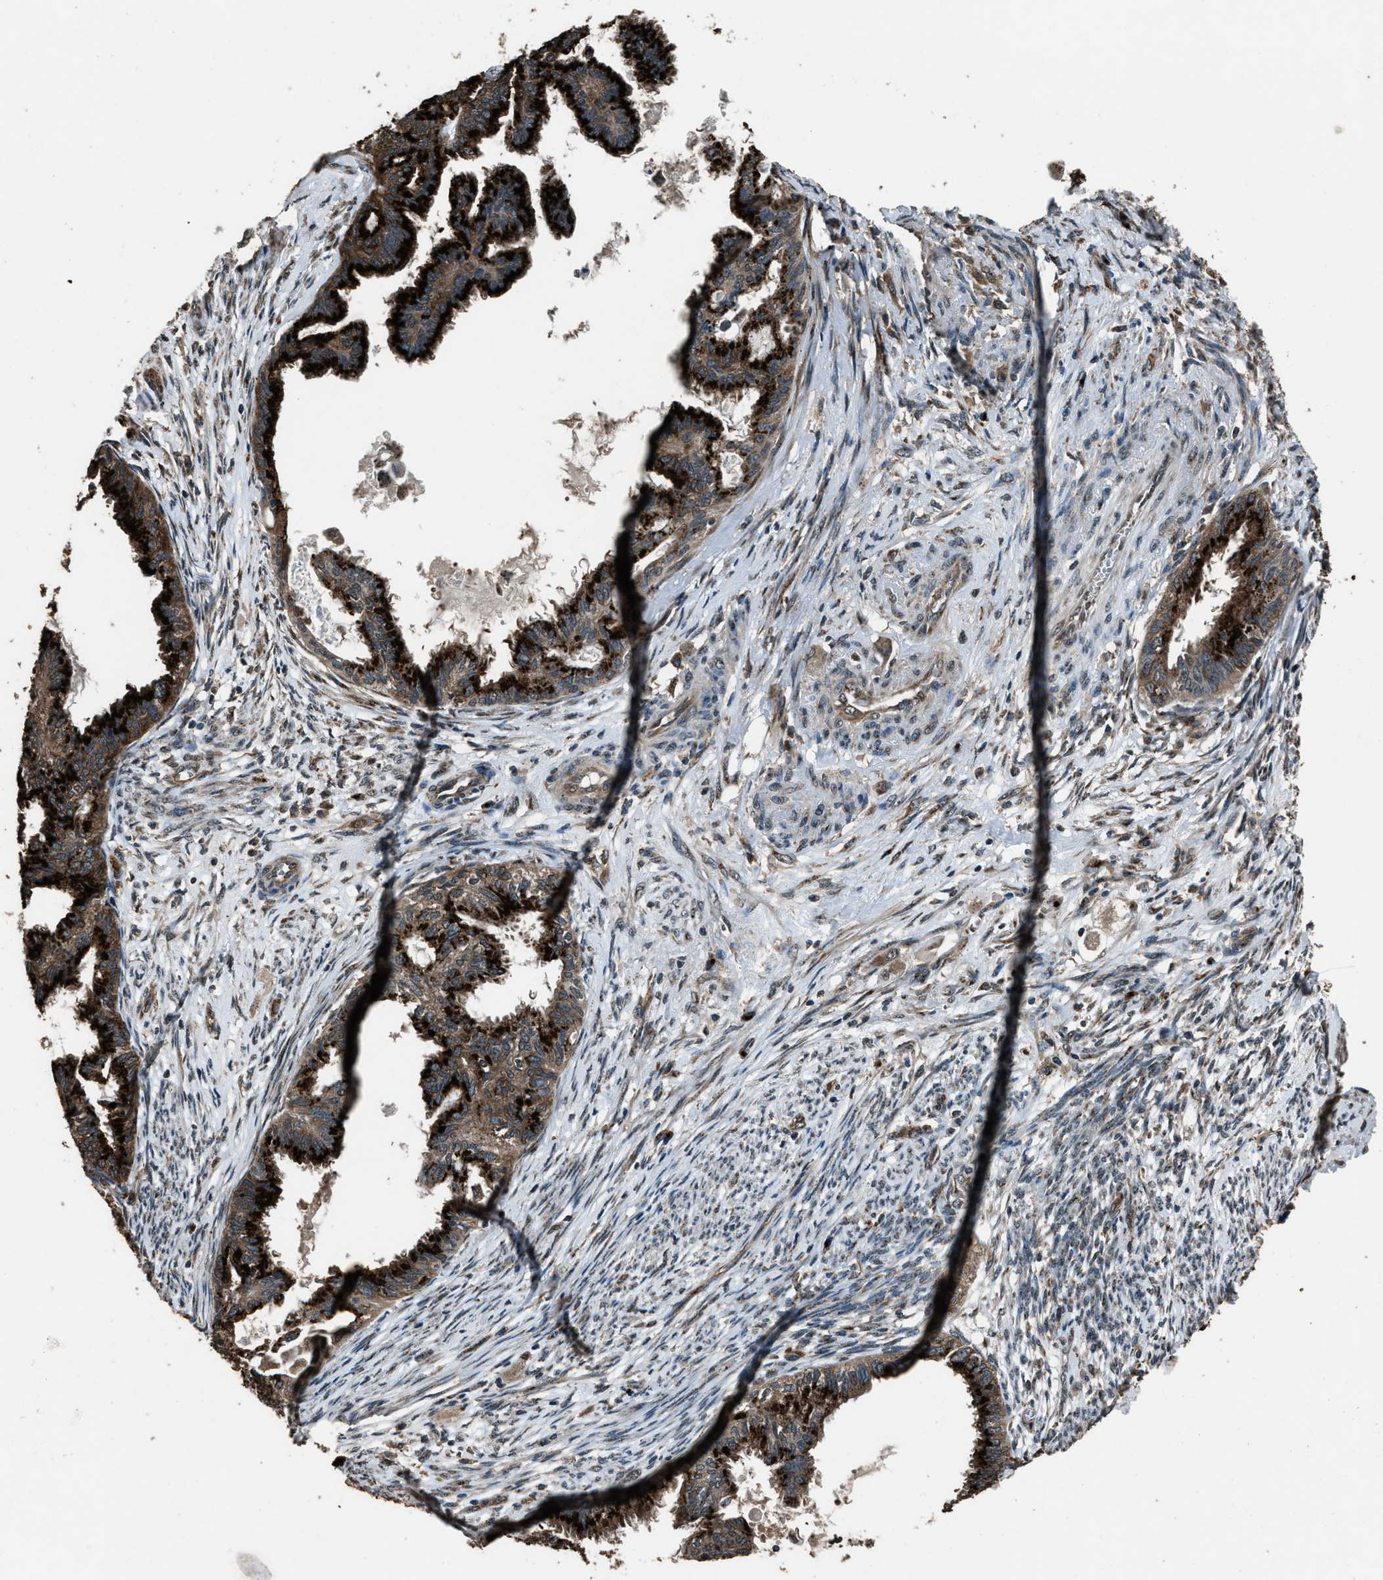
{"staining": {"intensity": "strong", "quantity": ">75%", "location": "cytoplasmic/membranous"}, "tissue": "cervical cancer", "cell_type": "Tumor cells", "image_type": "cancer", "snomed": [{"axis": "morphology", "description": "Normal tissue, NOS"}, {"axis": "morphology", "description": "Adenocarcinoma, NOS"}, {"axis": "topography", "description": "Cervix"}, {"axis": "topography", "description": "Endometrium"}], "caption": "Protein staining displays strong cytoplasmic/membranous positivity in about >75% of tumor cells in cervical adenocarcinoma.", "gene": "SLC38A10", "patient": {"sex": "female", "age": 86}}